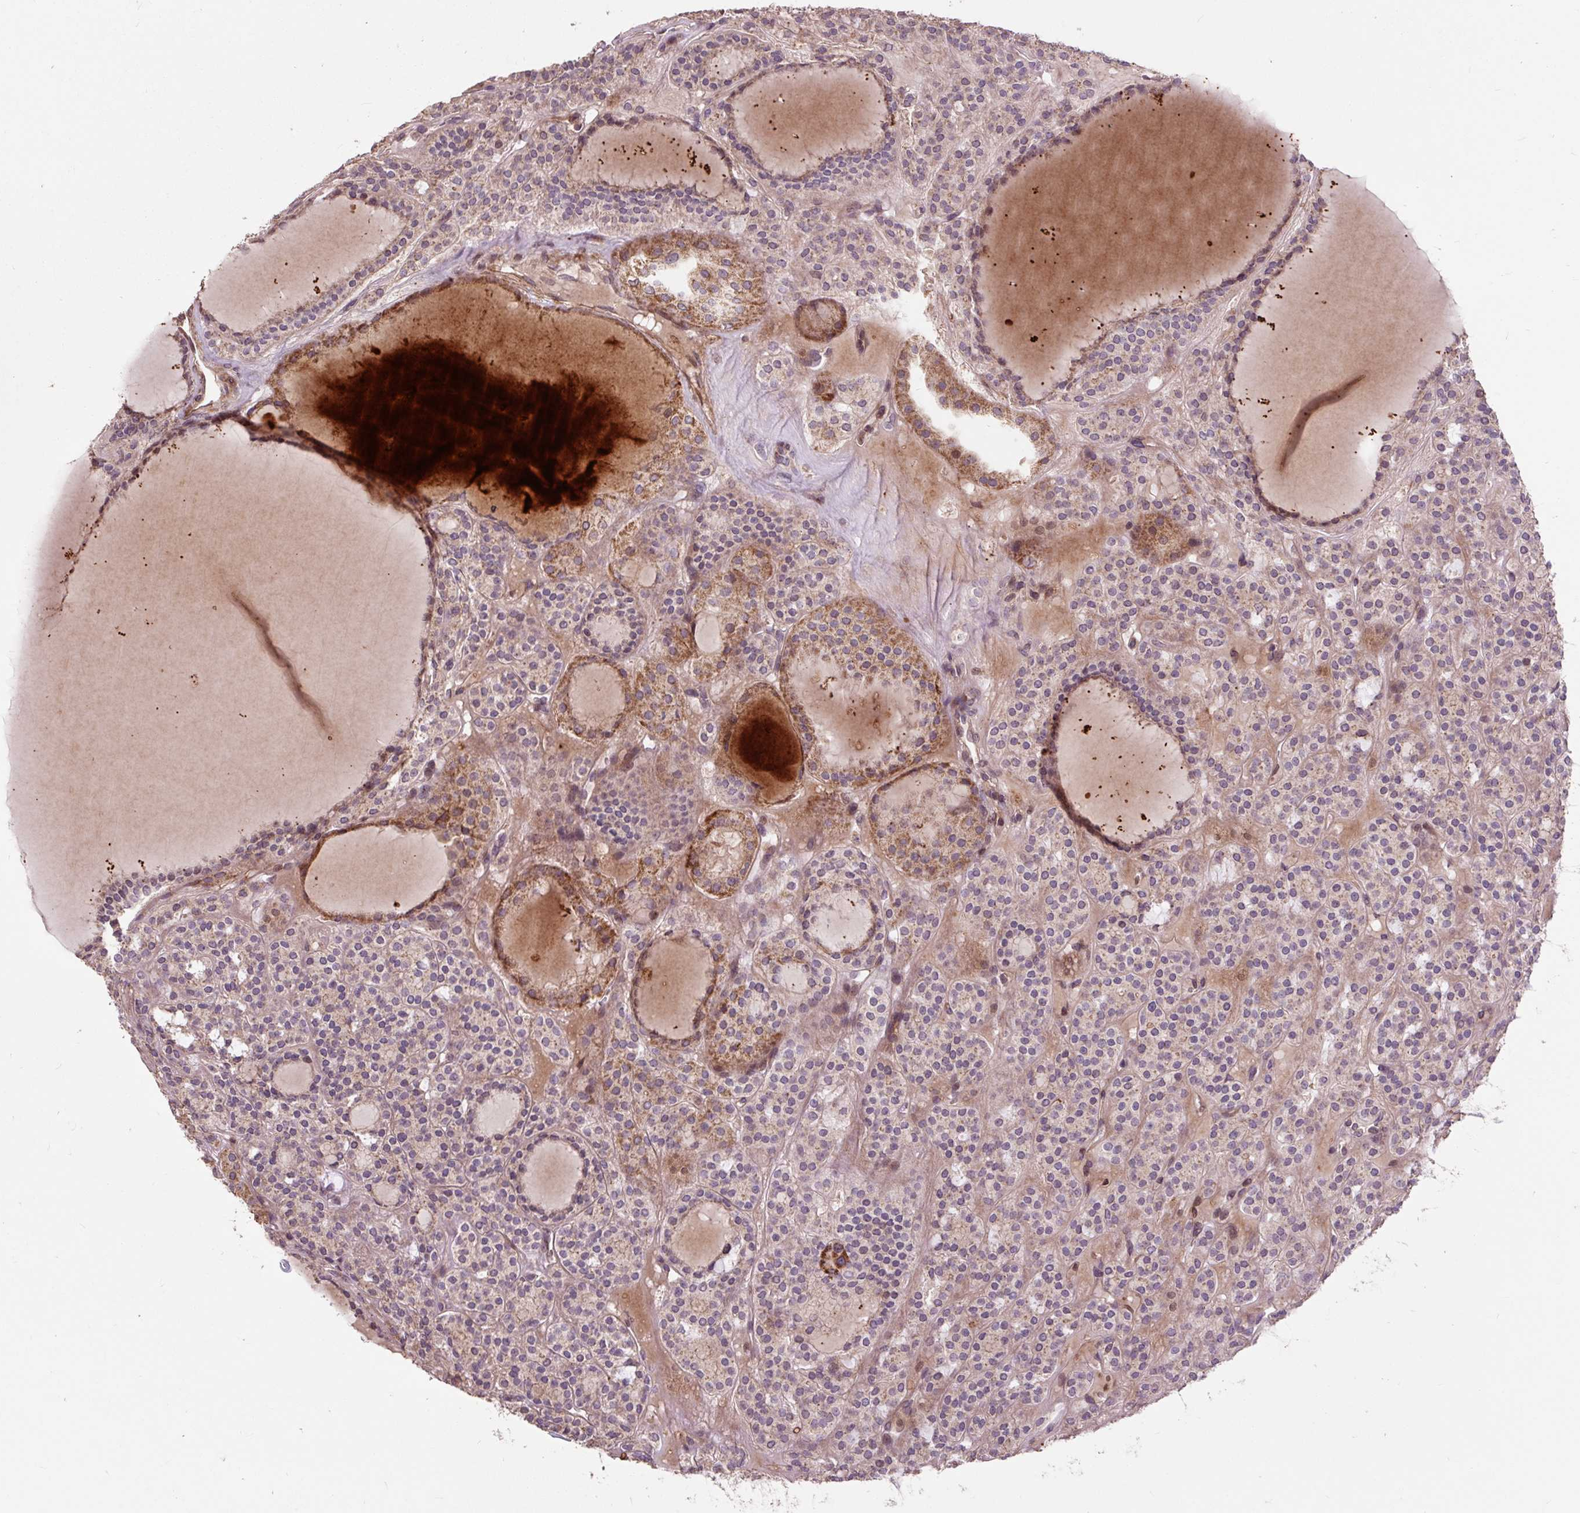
{"staining": {"intensity": "negative", "quantity": "none", "location": "none"}, "tissue": "thyroid cancer", "cell_type": "Tumor cells", "image_type": "cancer", "snomed": [{"axis": "morphology", "description": "Follicular adenoma carcinoma, NOS"}, {"axis": "topography", "description": "Thyroid gland"}], "caption": "Immunohistochemical staining of human follicular adenoma carcinoma (thyroid) exhibits no significant positivity in tumor cells.", "gene": "PRIMPOL", "patient": {"sex": "female", "age": 63}}